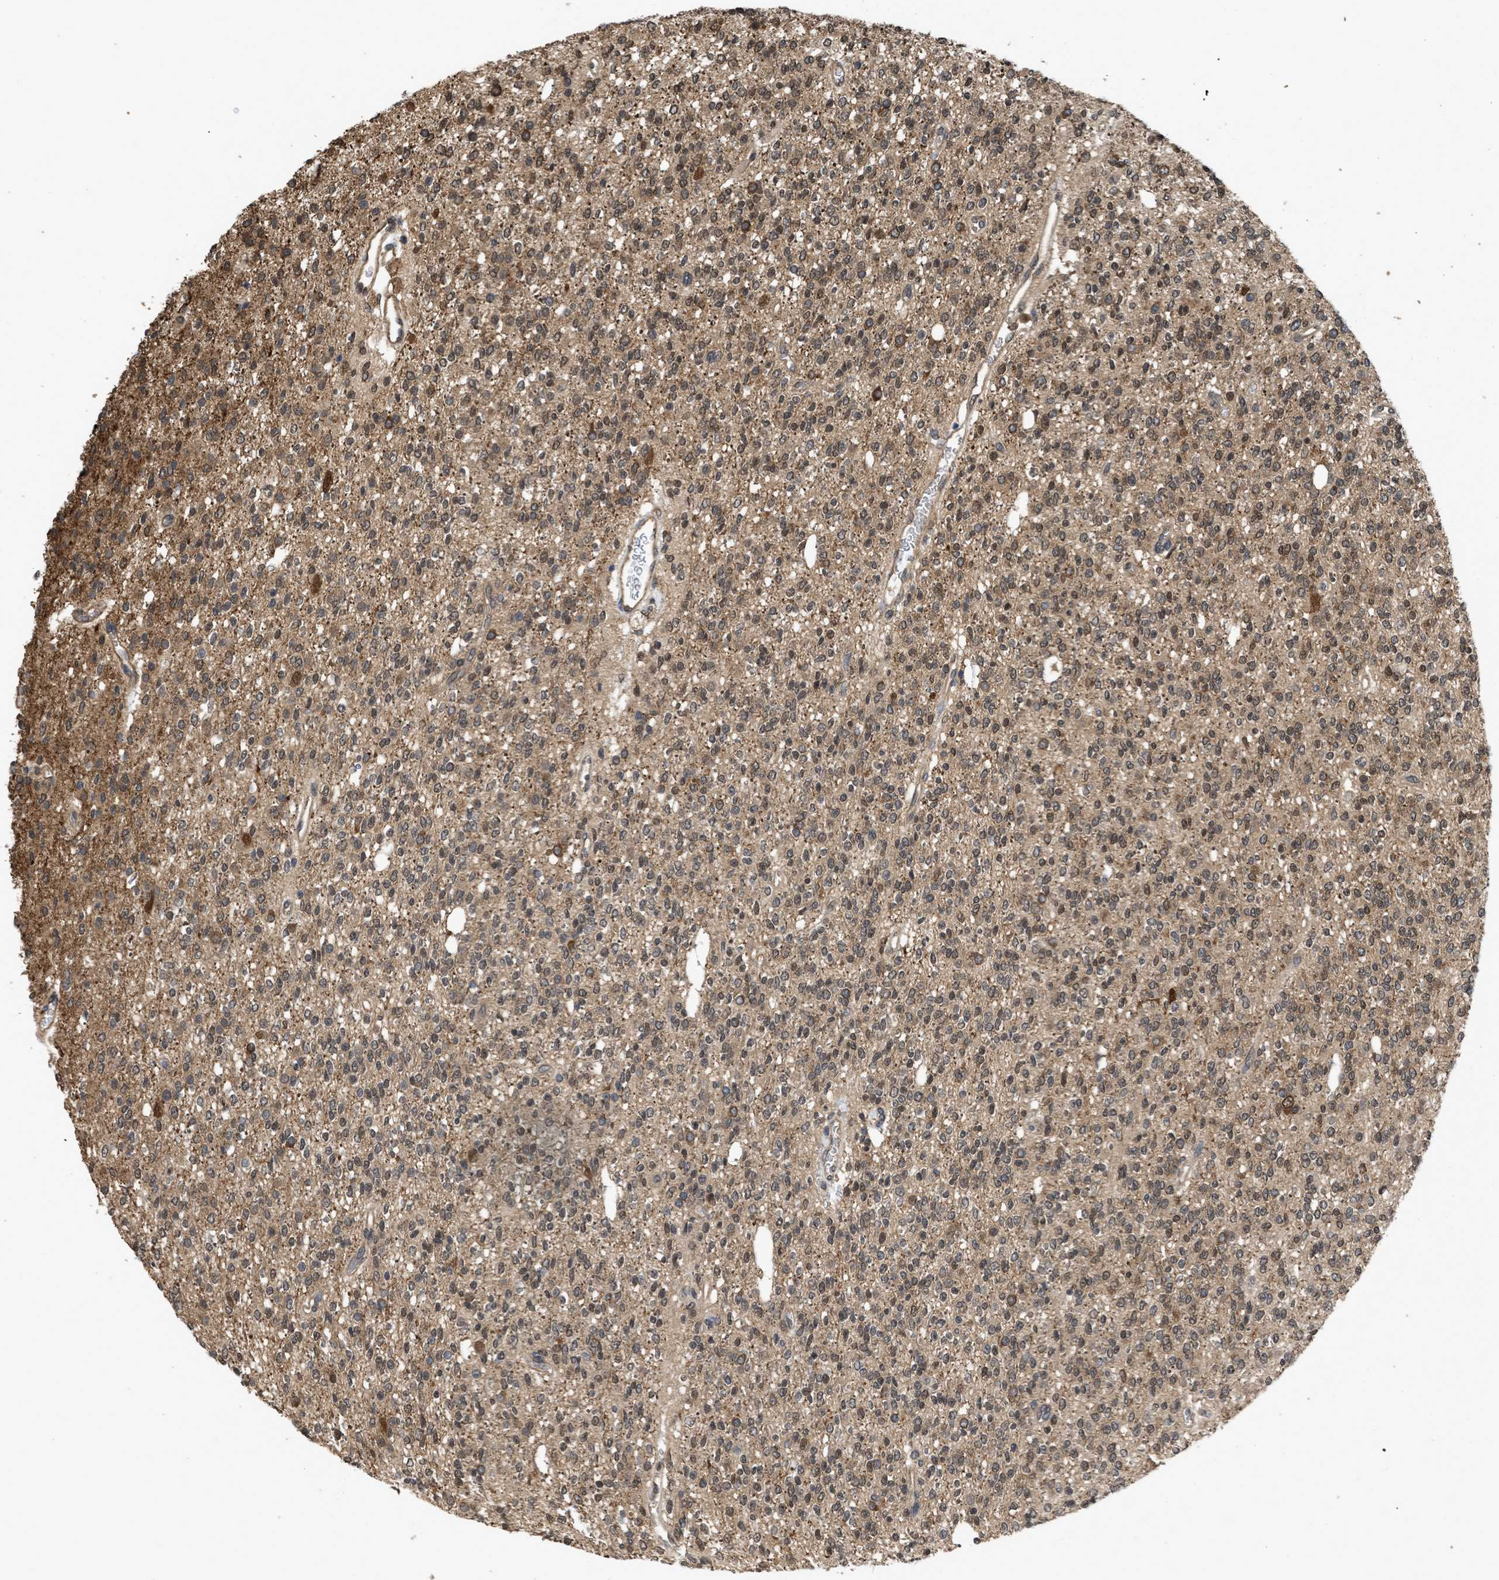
{"staining": {"intensity": "moderate", "quantity": ">75%", "location": "cytoplasmic/membranous,nuclear"}, "tissue": "glioma", "cell_type": "Tumor cells", "image_type": "cancer", "snomed": [{"axis": "morphology", "description": "Glioma, malignant, High grade"}, {"axis": "topography", "description": "Brain"}], "caption": "Brown immunohistochemical staining in human glioma exhibits moderate cytoplasmic/membranous and nuclear expression in approximately >75% of tumor cells.", "gene": "YWHAG", "patient": {"sex": "male", "age": 34}}